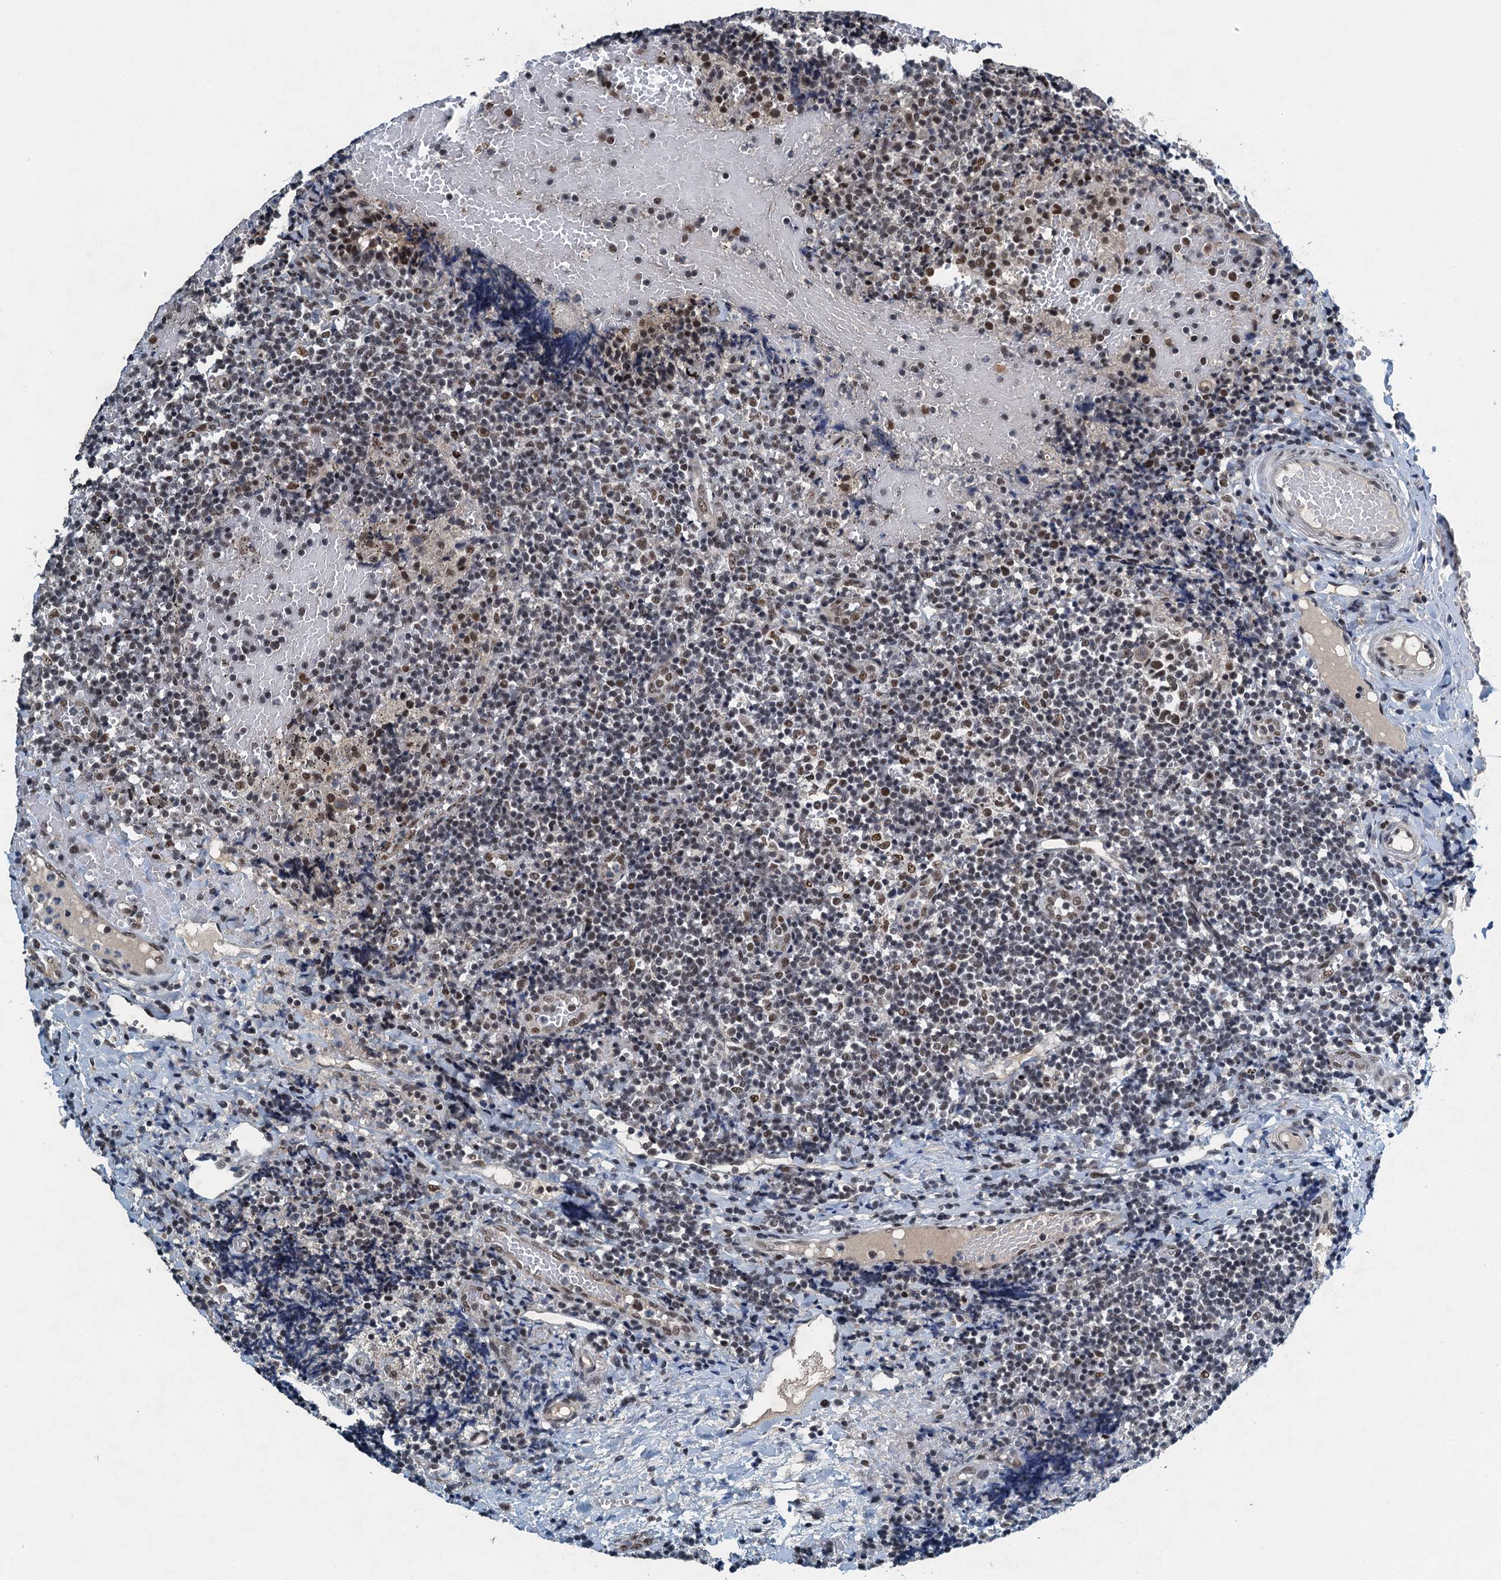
{"staining": {"intensity": "strong", "quantity": ">75%", "location": "nuclear"}, "tissue": "tonsil", "cell_type": "Germinal center cells", "image_type": "normal", "snomed": [{"axis": "morphology", "description": "Normal tissue, NOS"}, {"axis": "topography", "description": "Tonsil"}], "caption": "Benign tonsil displays strong nuclear positivity in approximately >75% of germinal center cells, visualized by immunohistochemistry.", "gene": "MTA3", "patient": {"sex": "female", "age": 19}}